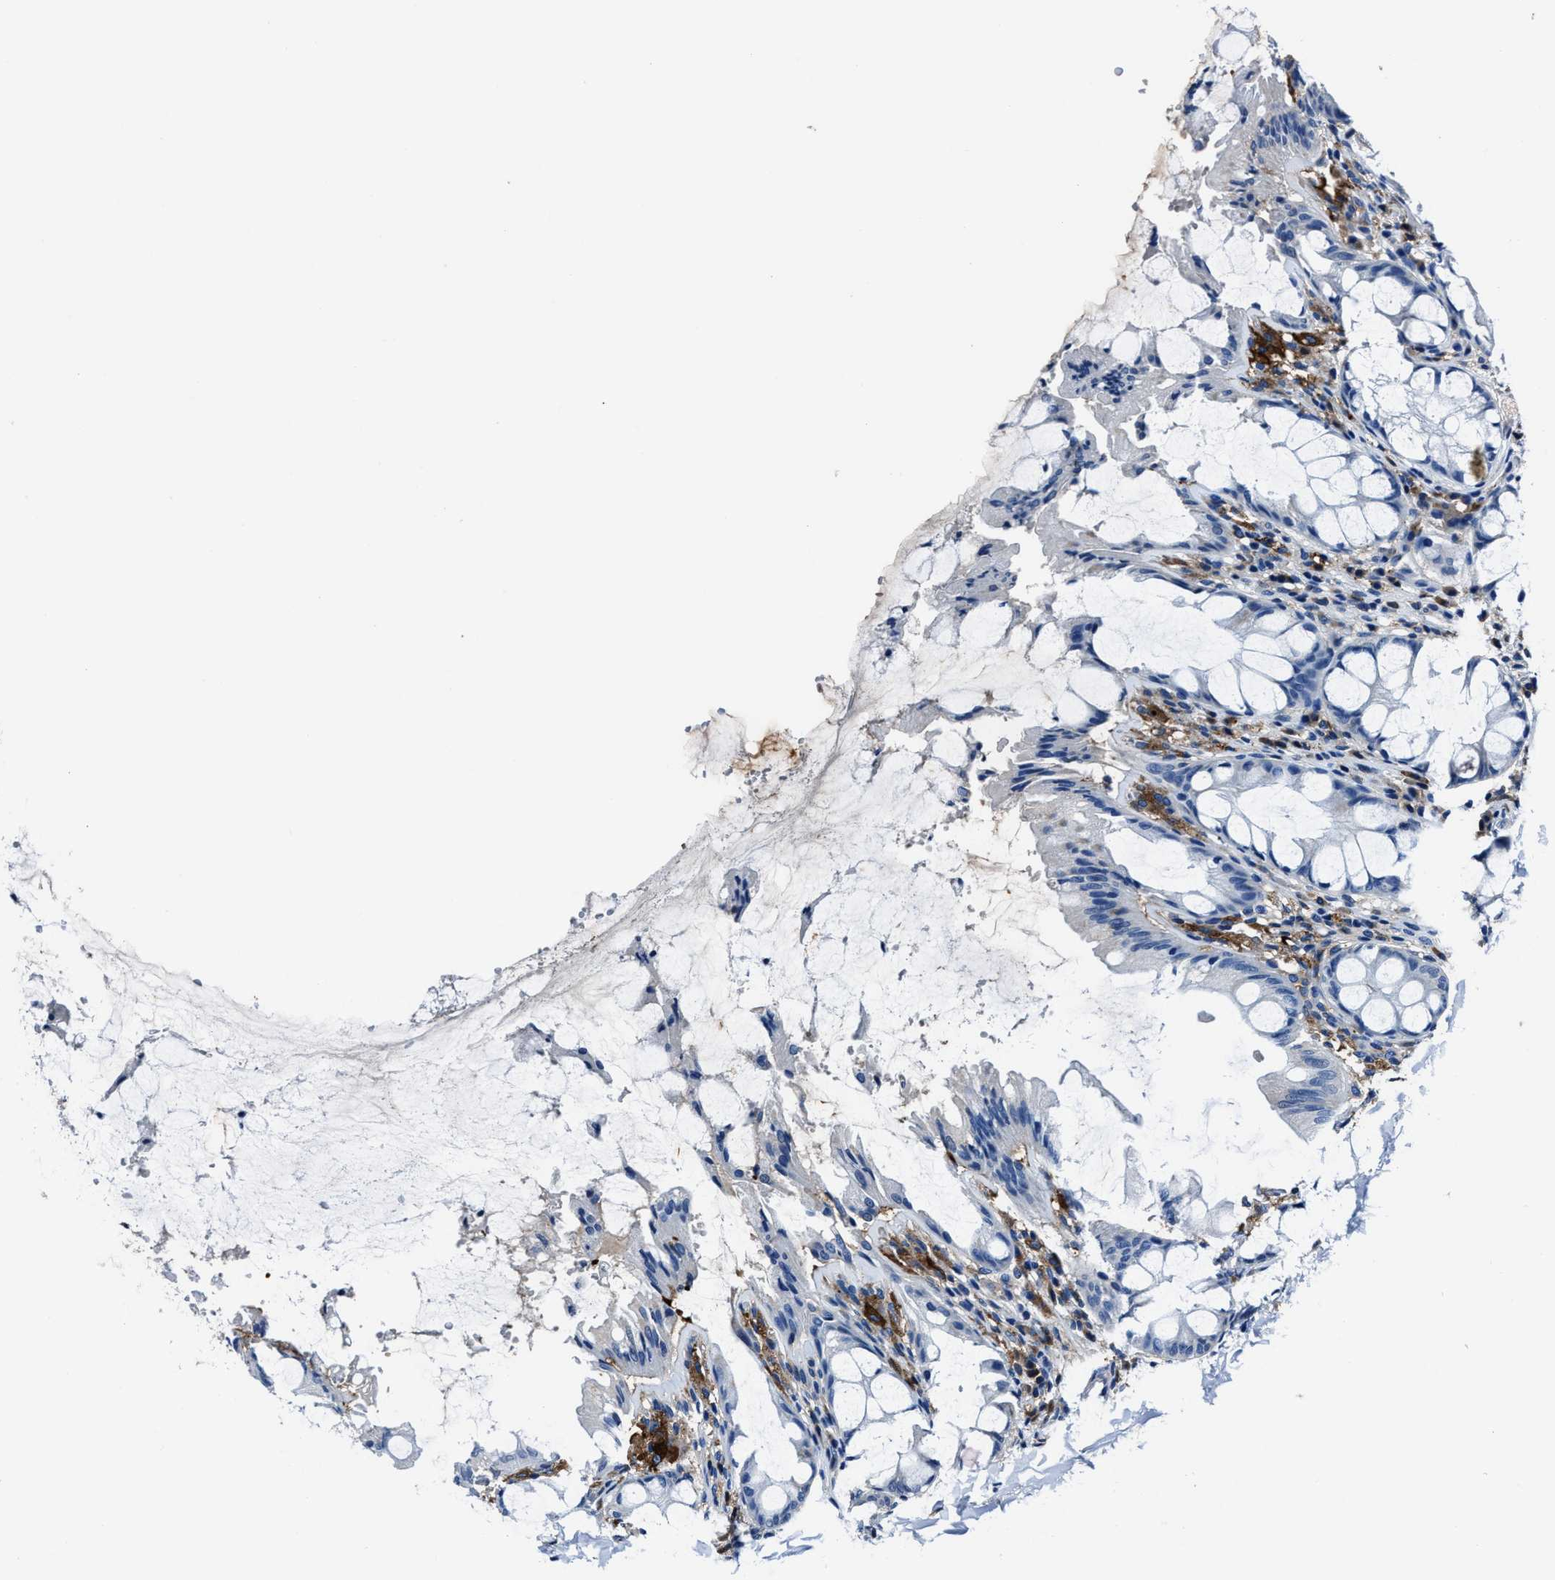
{"staining": {"intensity": "negative", "quantity": "none", "location": "none"}, "tissue": "colon", "cell_type": "Endothelial cells", "image_type": "normal", "snomed": [{"axis": "morphology", "description": "Normal tissue, NOS"}, {"axis": "topography", "description": "Colon"}], "caption": "This is an immunohistochemistry (IHC) histopathology image of benign colon. There is no positivity in endothelial cells.", "gene": "FTL", "patient": {"sex": "male", "age": 47}}